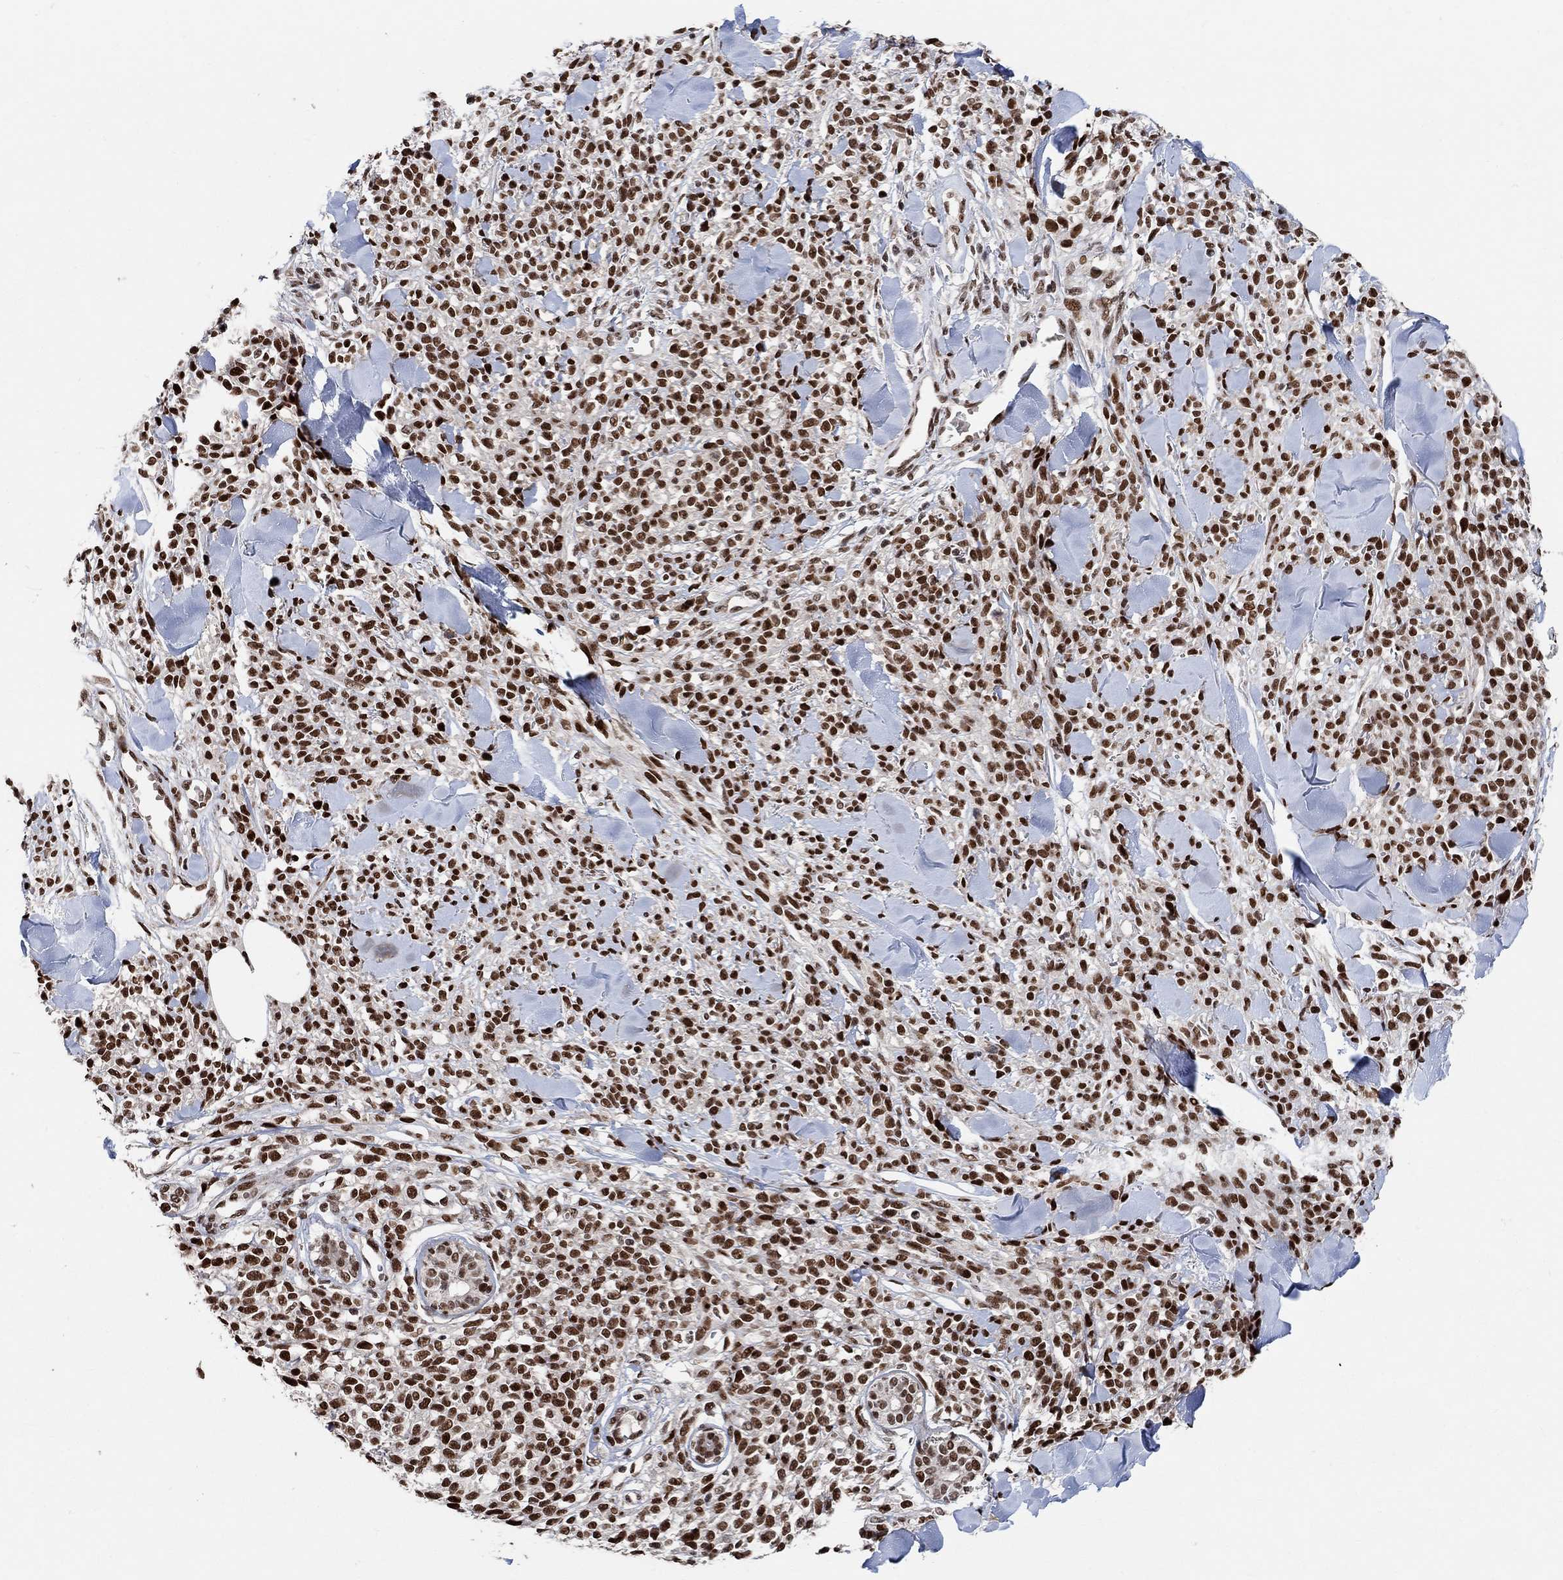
{"staining": {"intensity": "strong", "quantity": ">75%", "location": "nuclear"}, "tissue": "melanoma", "cell_type": "Tumor cells", "image_type": "cancer", "snomed": [{"axis": "morphology", "description": "Malignant melanoma, NOS"}, {"axis": "topography", "description": "Skin"}, {"axis": "topography", "description": "Skin of trunk"}], "caption": "High-power microscopy captured an immunohistochemistry (IHC) photomicrograph of melanoma, revealing strong nuclear positivity in about >75% of tumor cells.", "gene": "E4F1", "patient": {"sex": "male", "age": 74}}